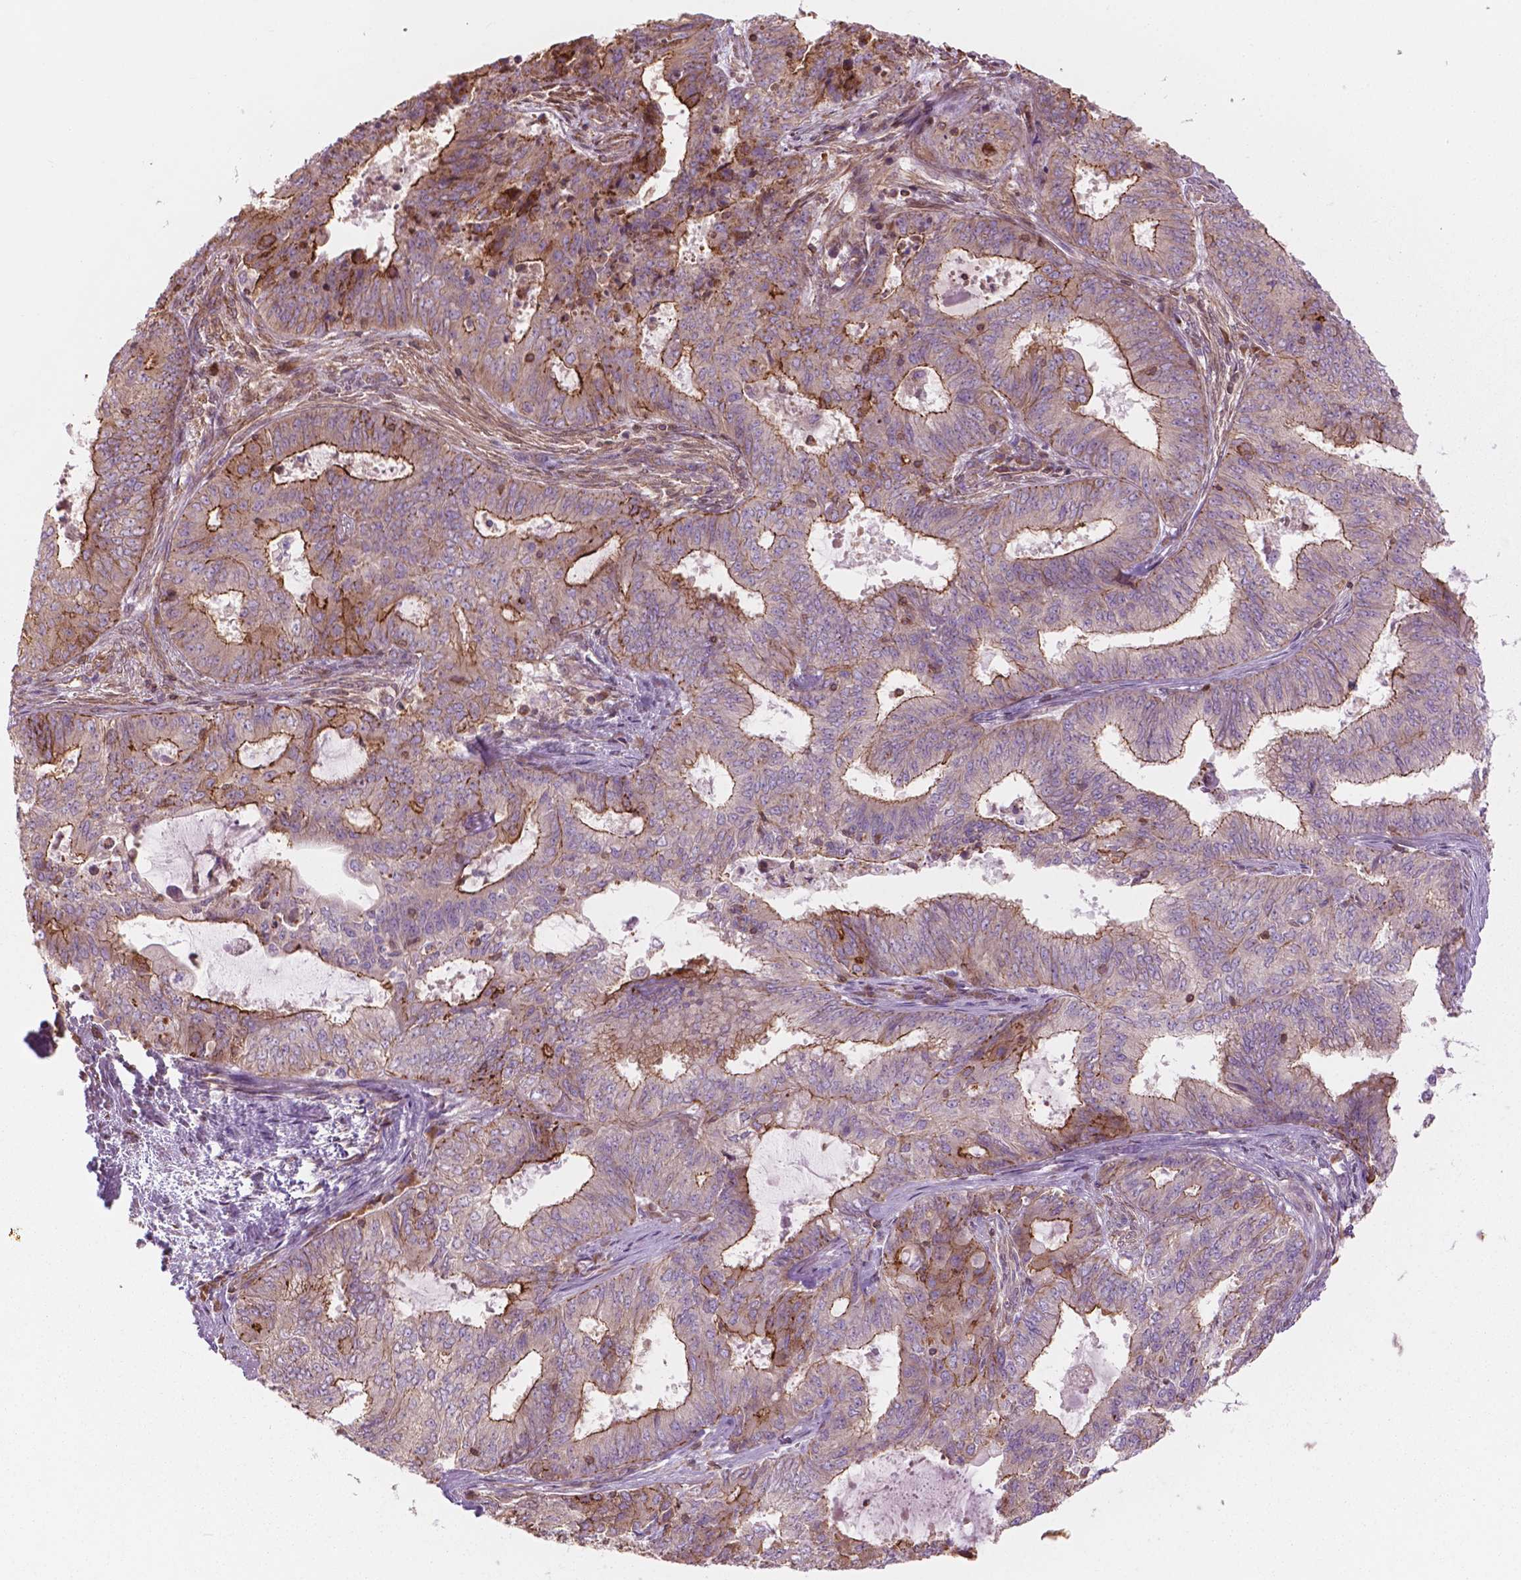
{"staining": {"intensity": "strong", "quantity": "<25%", "location": "cytoplasmic/membranous"}, "tissue": "endometrial cancer", "cell_type": "Tumor cells", "image_type": "cancer", "snomed": [{"axis": "morphology", "description": "Adenocarcinoma, NOS"}, {"axis": "topography", "description": "Endometrium"}], "caption": "Endometrial adenocarcinoma was stained to show a protein in brown. There is medium levels of strong cytoplasmic/membranous staining in approximately <25% of tumor cells.", "gene": "SURF4", "patient": {"sex": "female", "age": 62}}